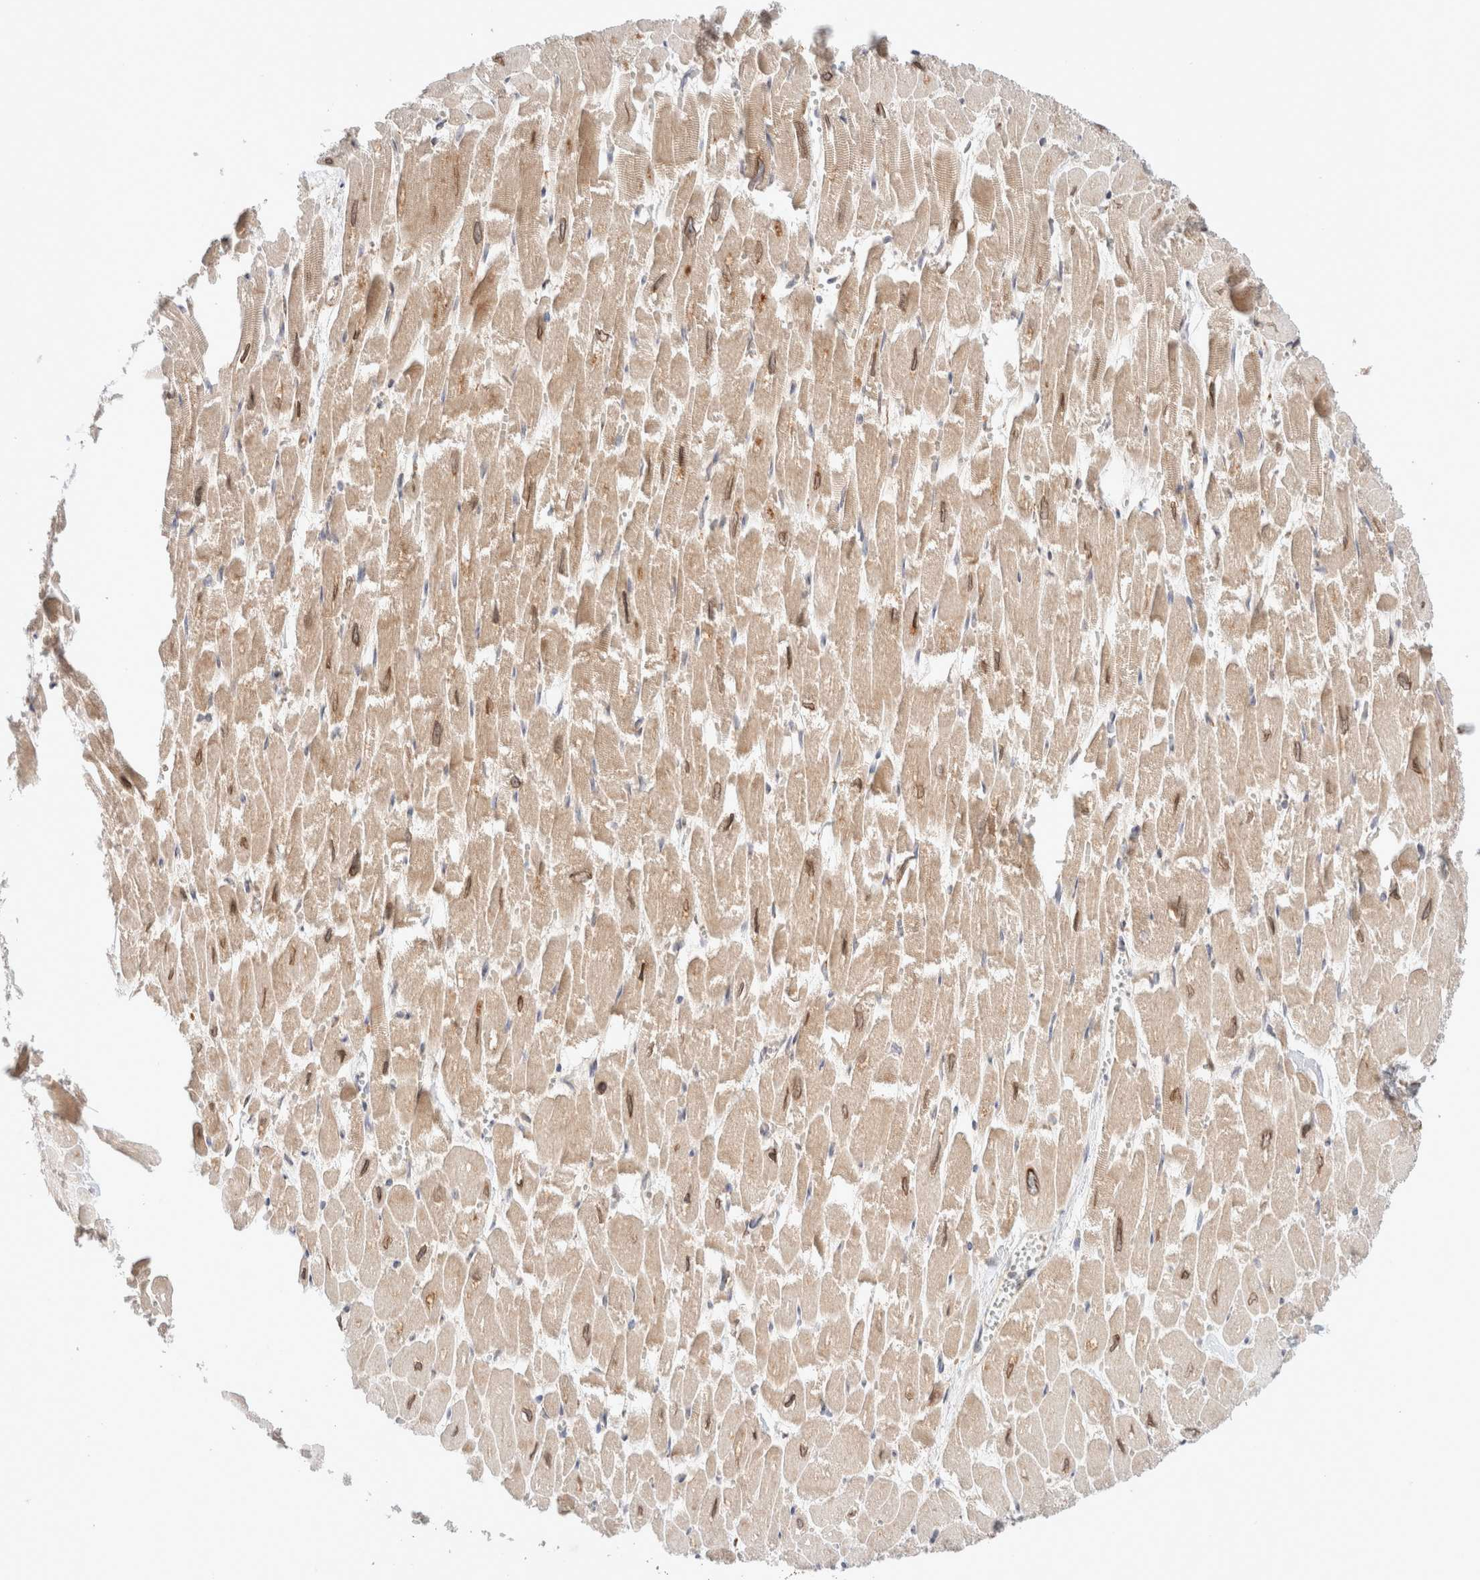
{"staining": {"intensity": "weak", "quantity": ">75%", "location": "cytoplasmic/membranous,nuclear"}, "tissue": "heart muscle", "cell_type": "Cardiomyocytes", "image_type": "normal", "snomed": [{"axis": "morphology", "description": "Normal tissue, NOS"}, {"axis": "topography", "description": "Heart"}], "caption": "Immunohistochemical staining of normal heart muscle displays low levels of weak cytoplasmic/membranous,nuclear staining in approximately >75% of cardiomyocytes. (Stains: DAB (3,3'-diaminobenzidine) in brown, nuclei in blue, Microscopy: brightfield microscopy at high magnification).", "gene": "GCN1", "patient": {"sex": "male", "age": 54}}